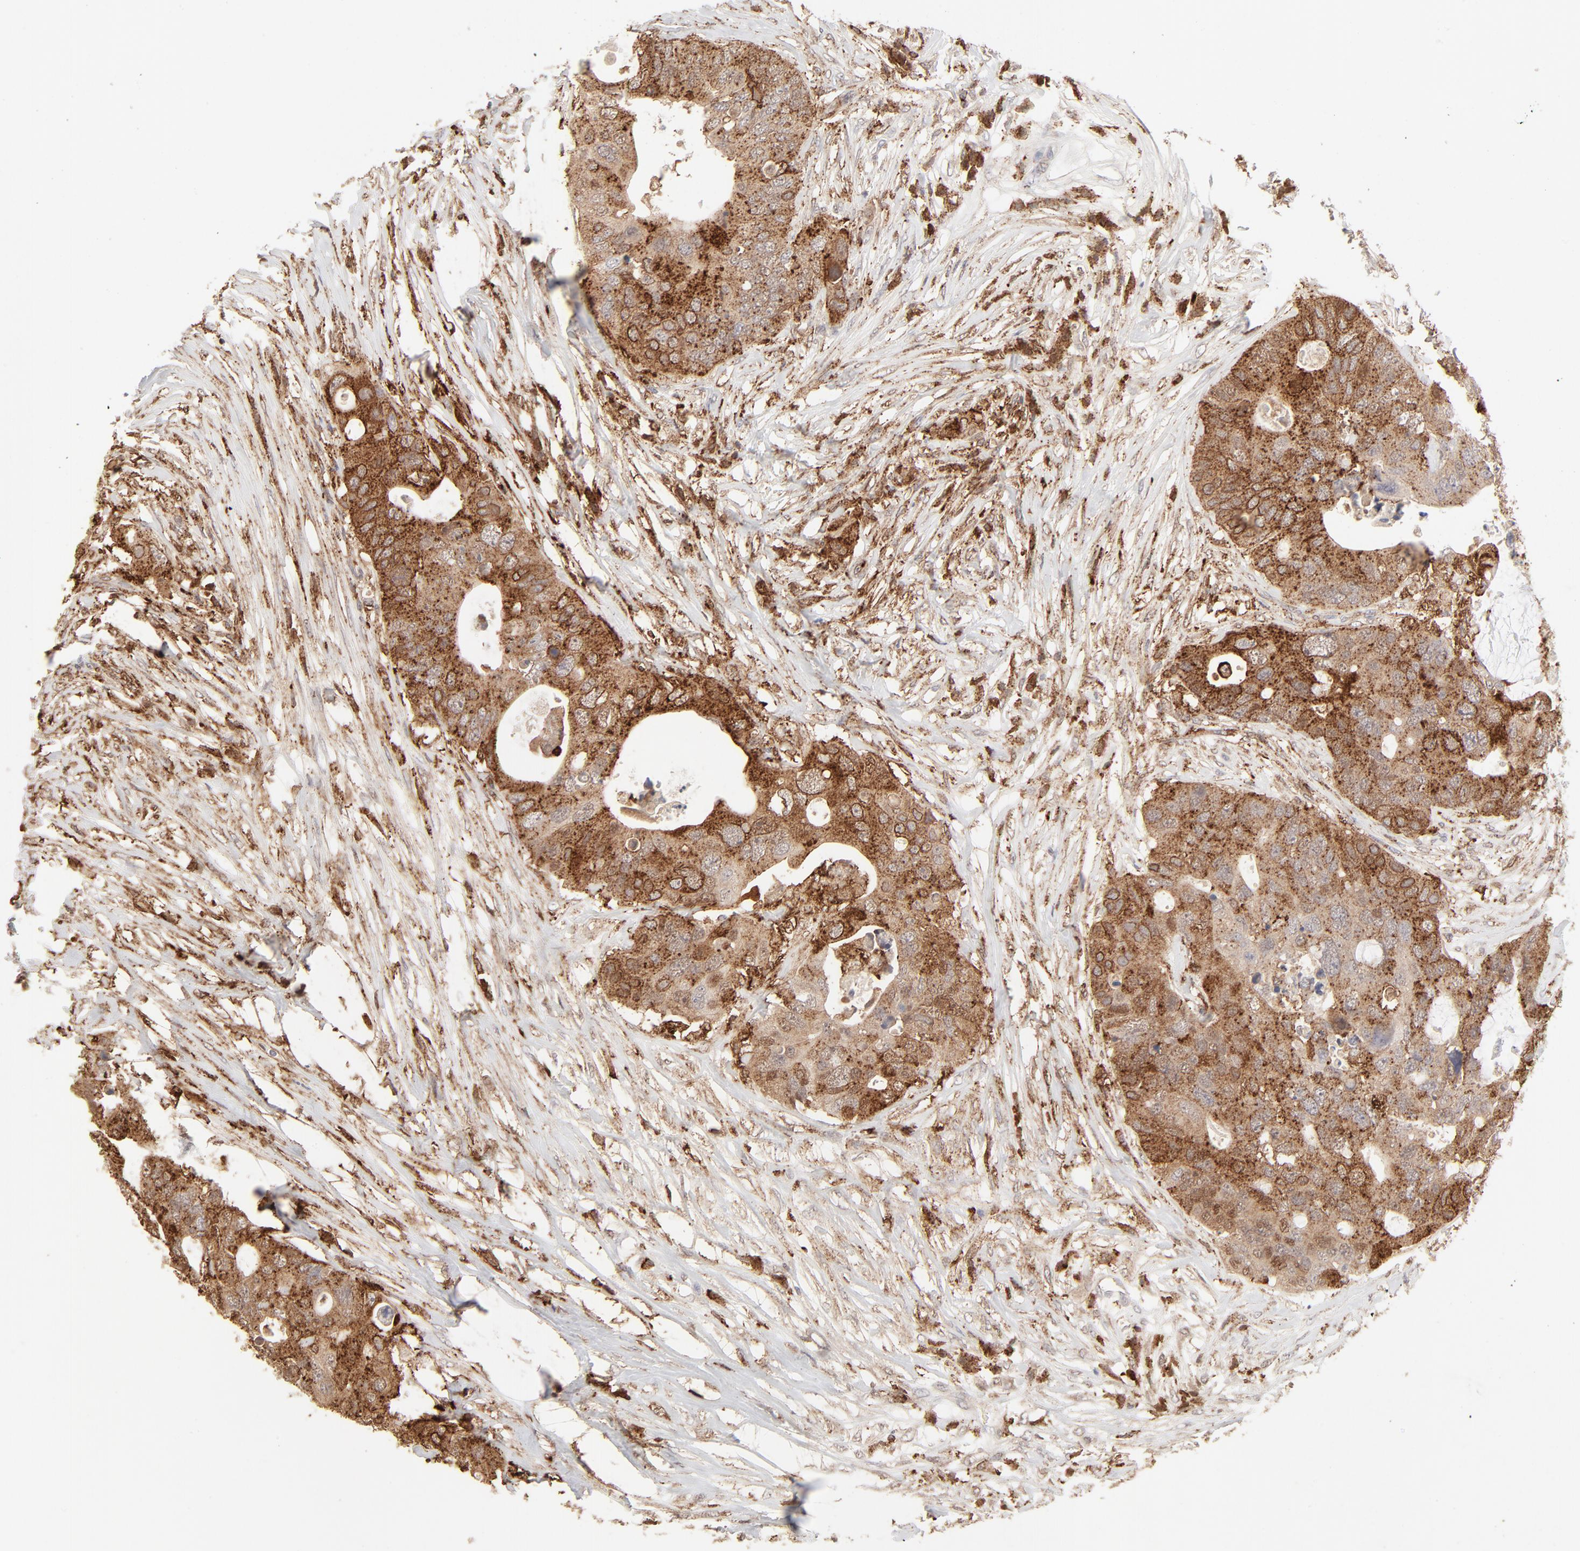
{"staining": {"intensity": "moderate", "quantity": ">75%", "location": "nuclear"}, "tissue": "colorectal cancer", "cell_type": "Tumor cells", "image_type": "cancer", "snomed": [{"axis": "morphology", "description": "Adenocarcinoma, NOS"}, {"axis": "topography", "description": "Colon"}], "caption": "Protein expression analysis of colorectal cancer displays moderate nuclear staining in approximately >75% of tumor cells.", "gene": "CDK6", "patient": {"sex": "male", "age": 71}}